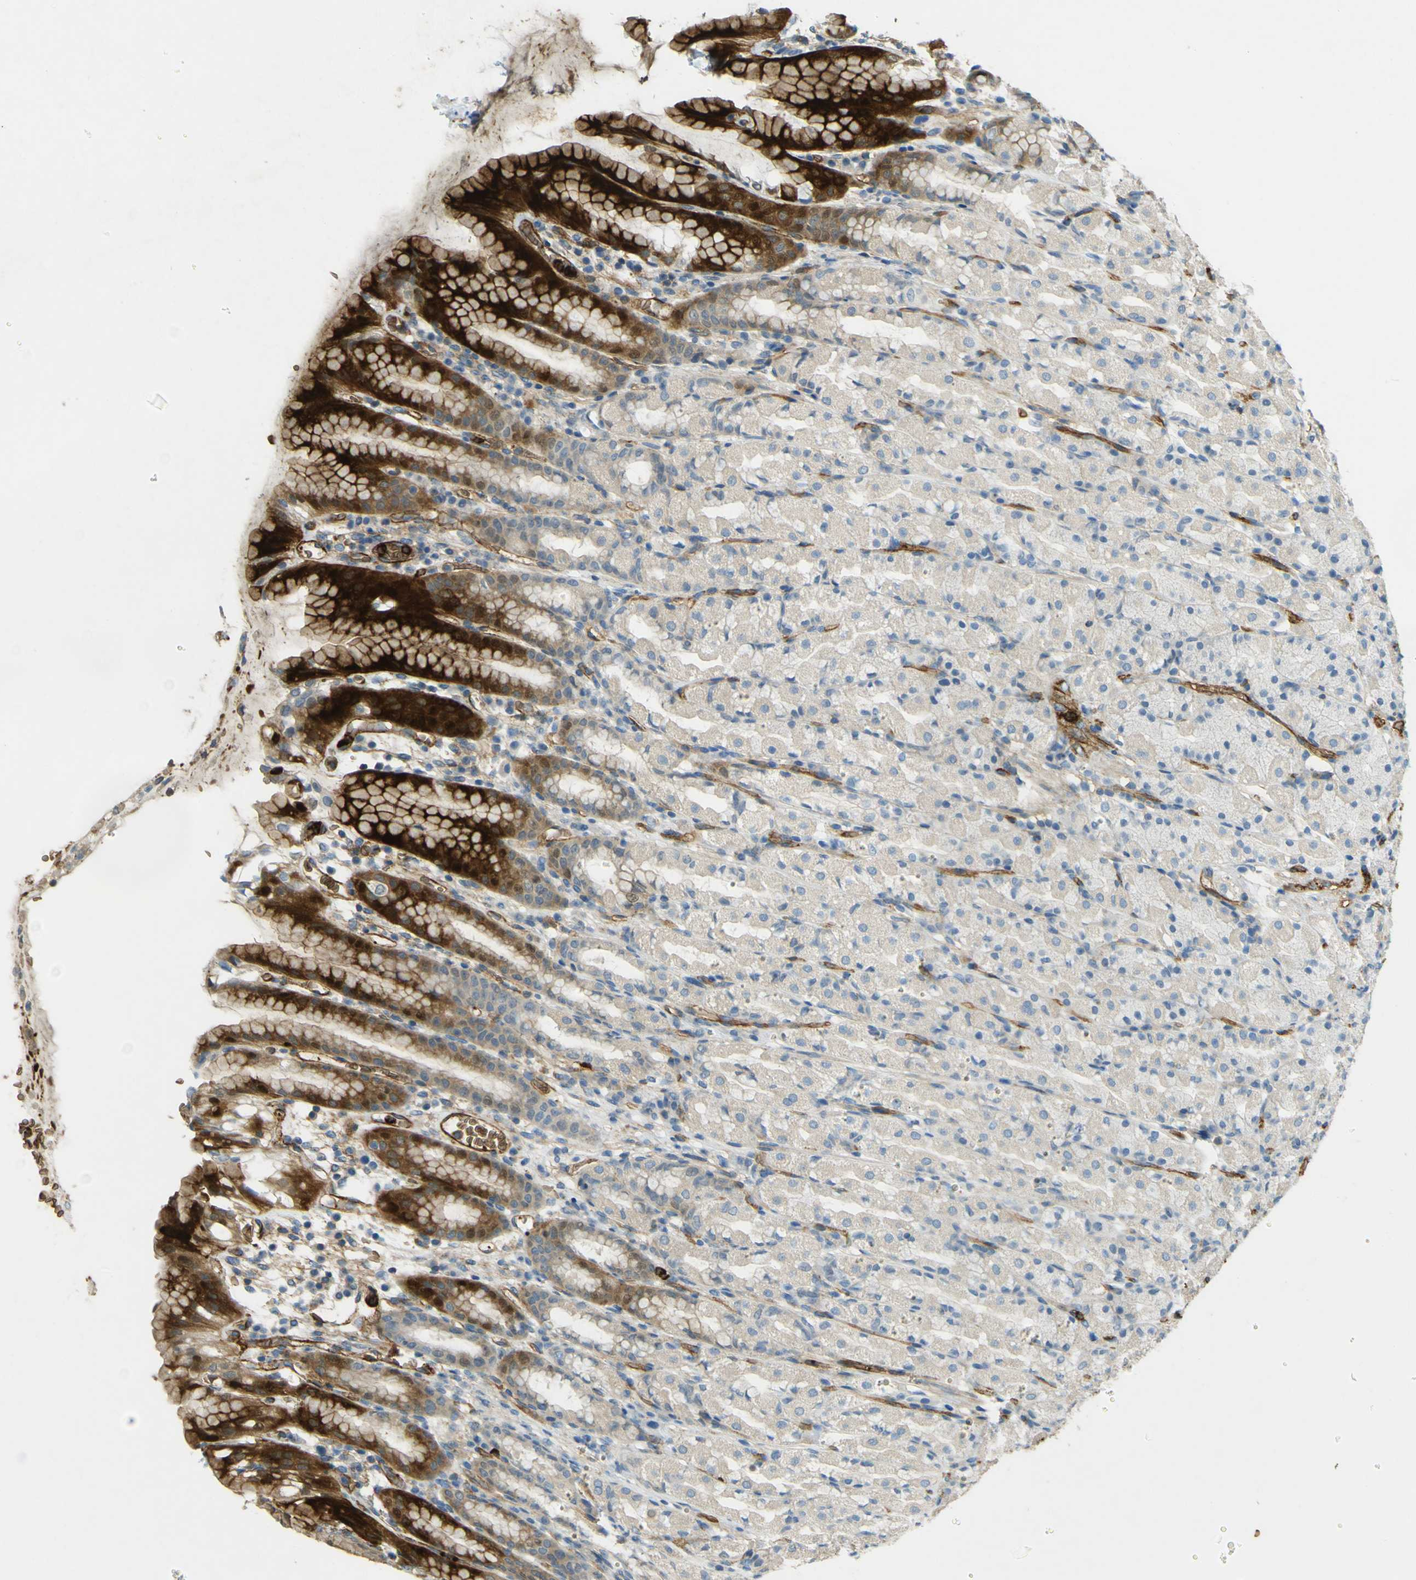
{"staining": {"intensity": "strong", "quantity": "25%-75%", "location": "cytoplasmic/membranous"}, "tissue": "stomach", "cell_type": "Glandular cells", "image_type": "normal", "snomed": [{"axis": "morphology", "description": "Normal tissue, NOS"}, {"axis": "topography", "description": "Stomach, upper"}], "caption": "Protein expression analysis of normal stomach demonstrates strong cytoplasmic/membranous positivity in about 25%-75% of glandular cells. Immunohistochemistry (ihc) stains the protein of interest in brown and the nuclei are stained blue.", "gene": "PLXDC1", "patient": {"sex": "male", "age": 68}}